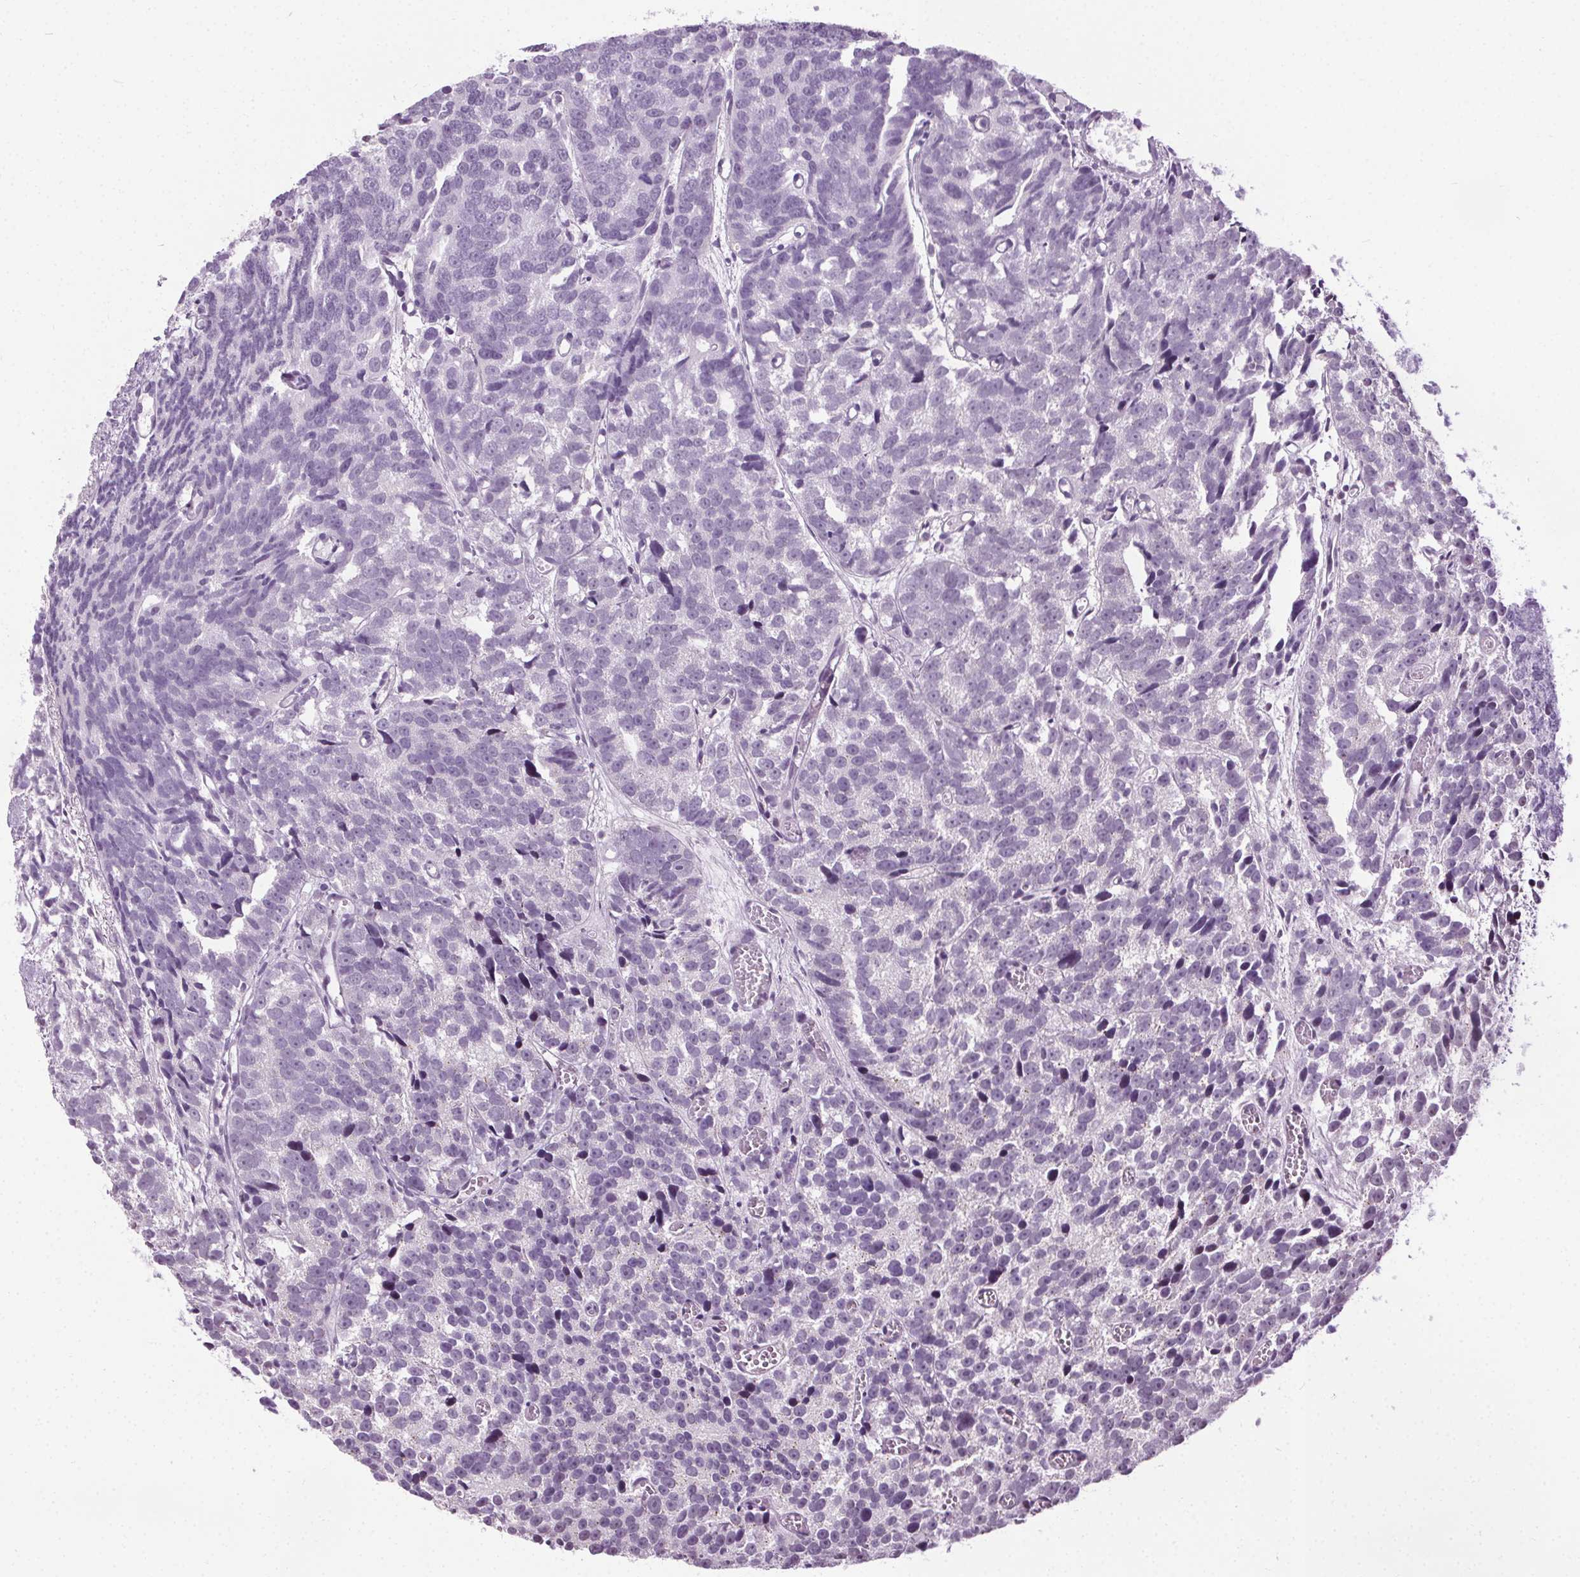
{"staining": {"intensity": "weak", "quantity": "<25%", "location": "cytoplasmic/membranous"}, "tissue": "prostate cancer", "cell_type": "Tumor cells", "image_type": "cancer", "snomed": [{"axis": "morphology", "description": "Adenocarcinoma, High grade"}, {"axis": "topography", "description": "Prostate"}], "caption": "Immunohistochemistry (IHC) micrograph of neoplastic tissue: prostate cancer stained with DAB (3,3'-diaminobenzidine) demonstrates no significant protein positivity in tumor cells.", "gene": "CEBPA", "patient": {"sex": "male", "age": 77}}